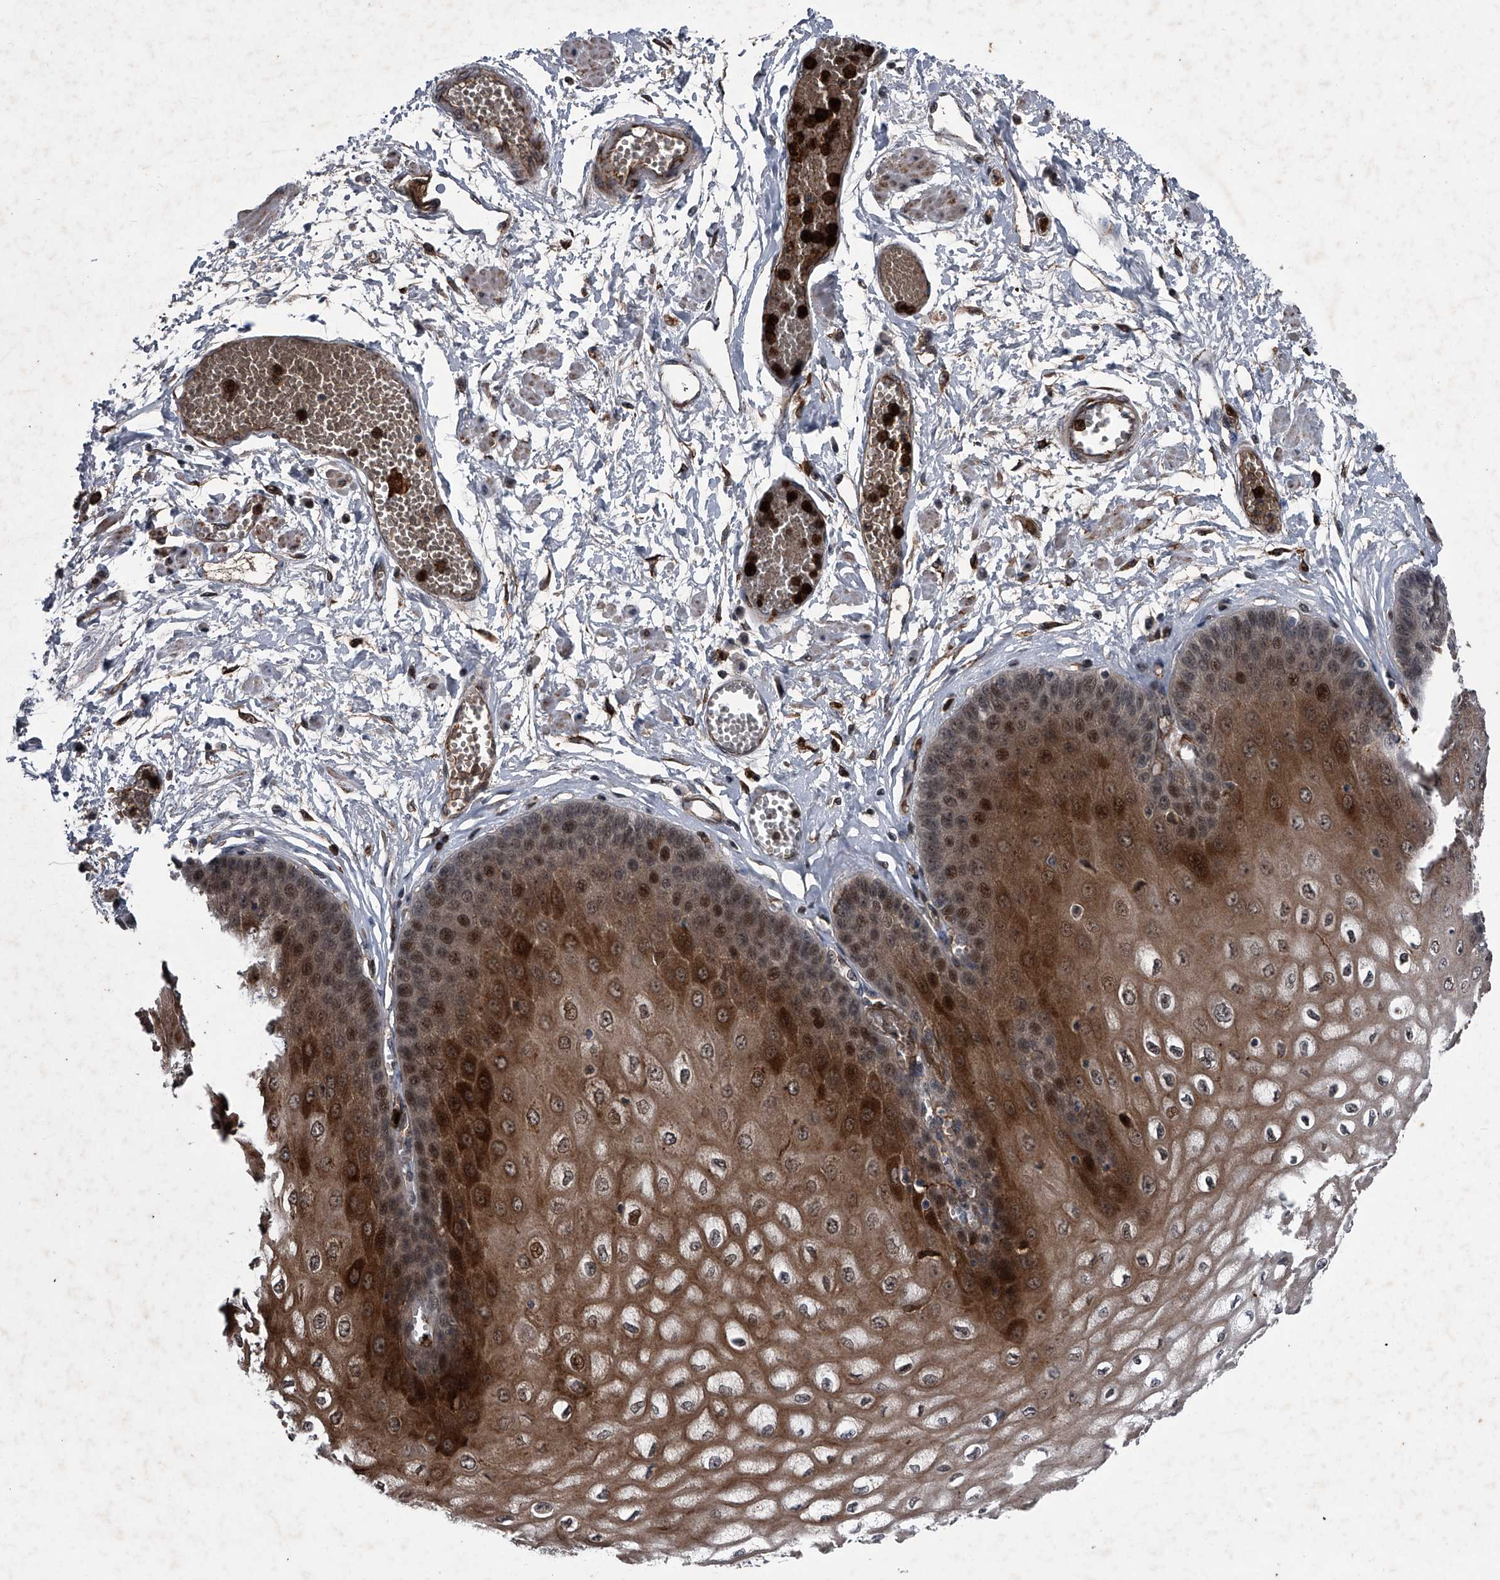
{"staining": {"intensity": "strong", "quantity": ">75%", "location": "cytoplasmic/membranous,nuclear"}, "tissue": "esophagus", "cell_type": "Squamous epithelial cells", "image_type": "normal", "snomed": [{"axis": "morphology", "description": "Normal tissue, NOS"}, {"axis": "topography", "description": "Esophagus"}], "caption": "Immunohistochemistry histopathology image of benign esophagus: esophagus stained using IHC reveals high levels of strong protein expression localized specifically in the cytoplasmic/membranous,nuclear of squamous epithelial cells, appearing as a cytoplasmic/membranous,nuclear brown color.", "gene": "MAPKAP1", "patient": {"sex": "male", "age": 60}}